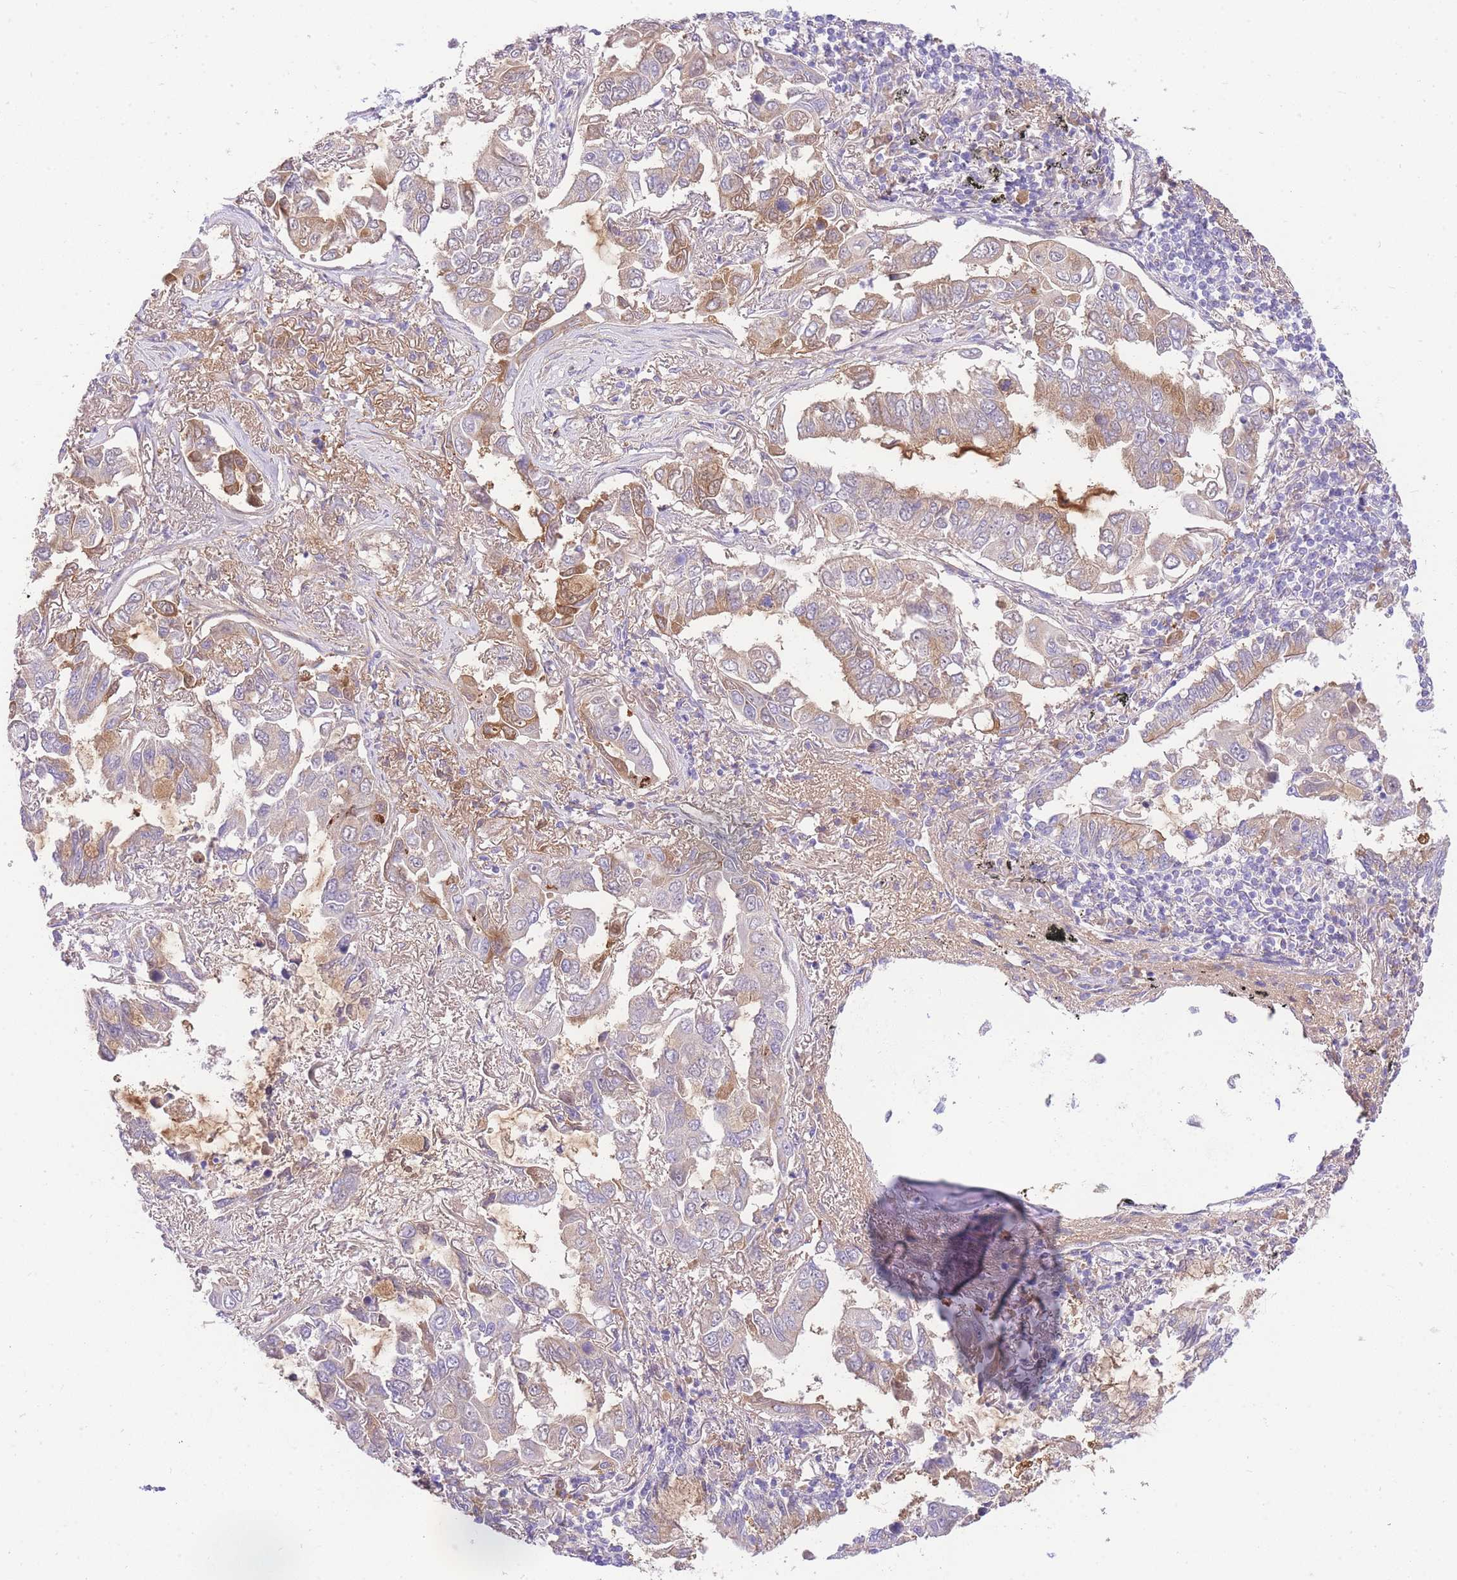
{"staining": {"intensity": "moderate", "quantity": "25%-75%", "location": "cytoplasmic/membranous"}, "tissue": "lung cancer", "cell_type": "Tumor cells", "image_type": "cancer", "snomed": [{"axis": "morphology", "description": "Adenocarcinoma, NOS"}, {"axis": "topography", "description": "Lung"}], "caption": "DAB (3,3'-diaminobenzidine) immunohistochemical staining of adenocarcinoma (lung) exhibits moderate cytoplasmic/membranous protein positivity in about 25%-75% of tumor cells. (DAB IHC with brightfield microscopy, high magnification).", "gene": "LIPH", "patient": {"sex": "male", "age": 64}}